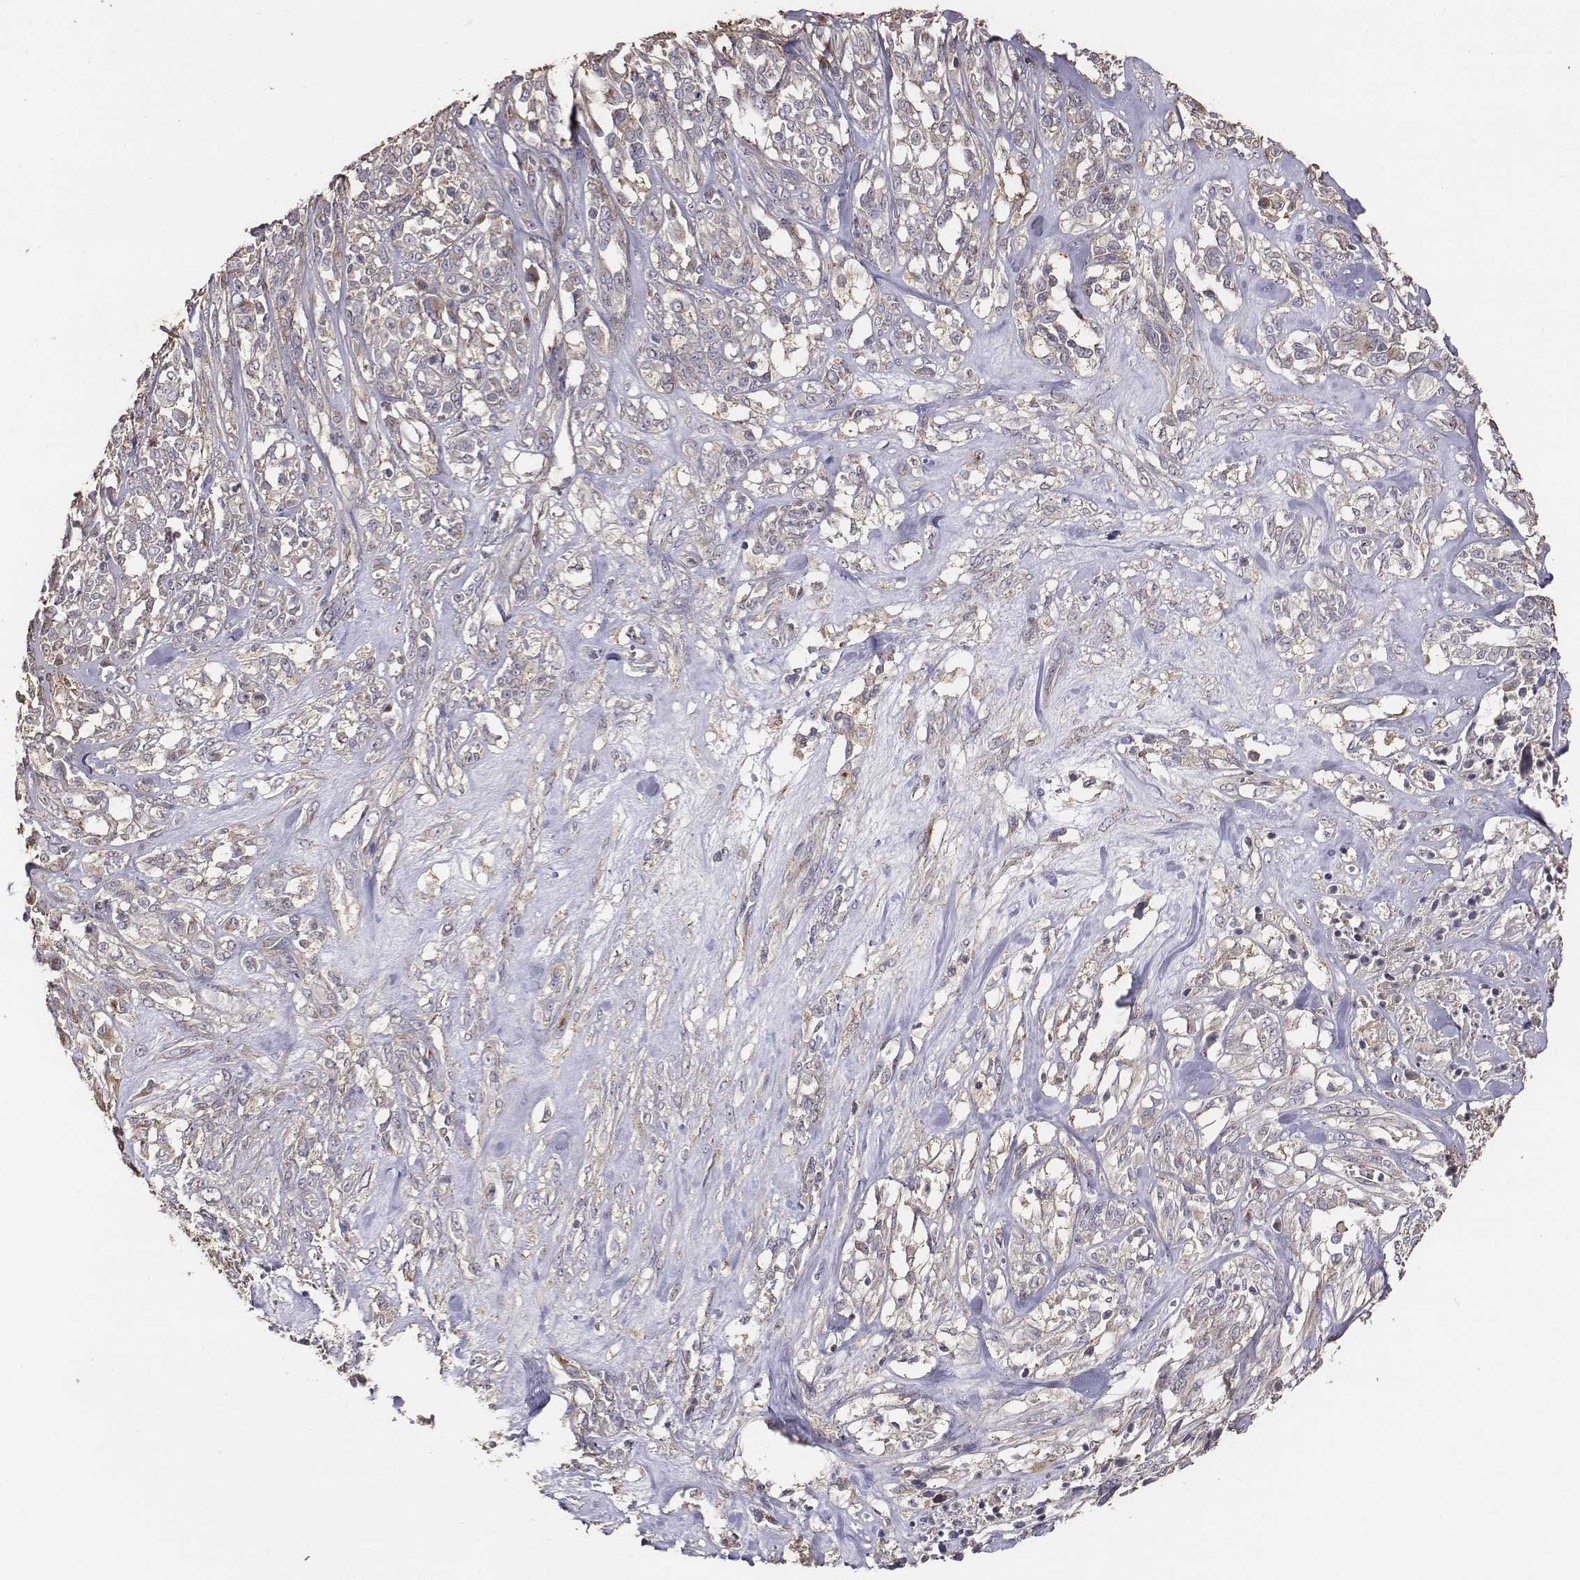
{"staining": {"intensity": "weak", "quantity": ">75%", "location": "cytoplasmic/membranous"}, "tissue": "melanoma", "cell_type": "Tumor cells", "image_type": "cancer", "snomed": [{"axis": "morphology", "description": "Malignant melanoma, NOS"}, {"axis": "topography", "description": "Skin"}], "caption": "IHC staining of melanoma, which exhibits low levels of weak cytoplasmic/membranous staining in about >75% of tumor cells indicating weak cytoplasmic/membranous protein staining. The staining was performed using DAB (brown) for protein detection and nuclei were counterstained in hematoxylin (blue).", "gene": "AP1B1", "patient": {"sex": "female", "age": 91}}